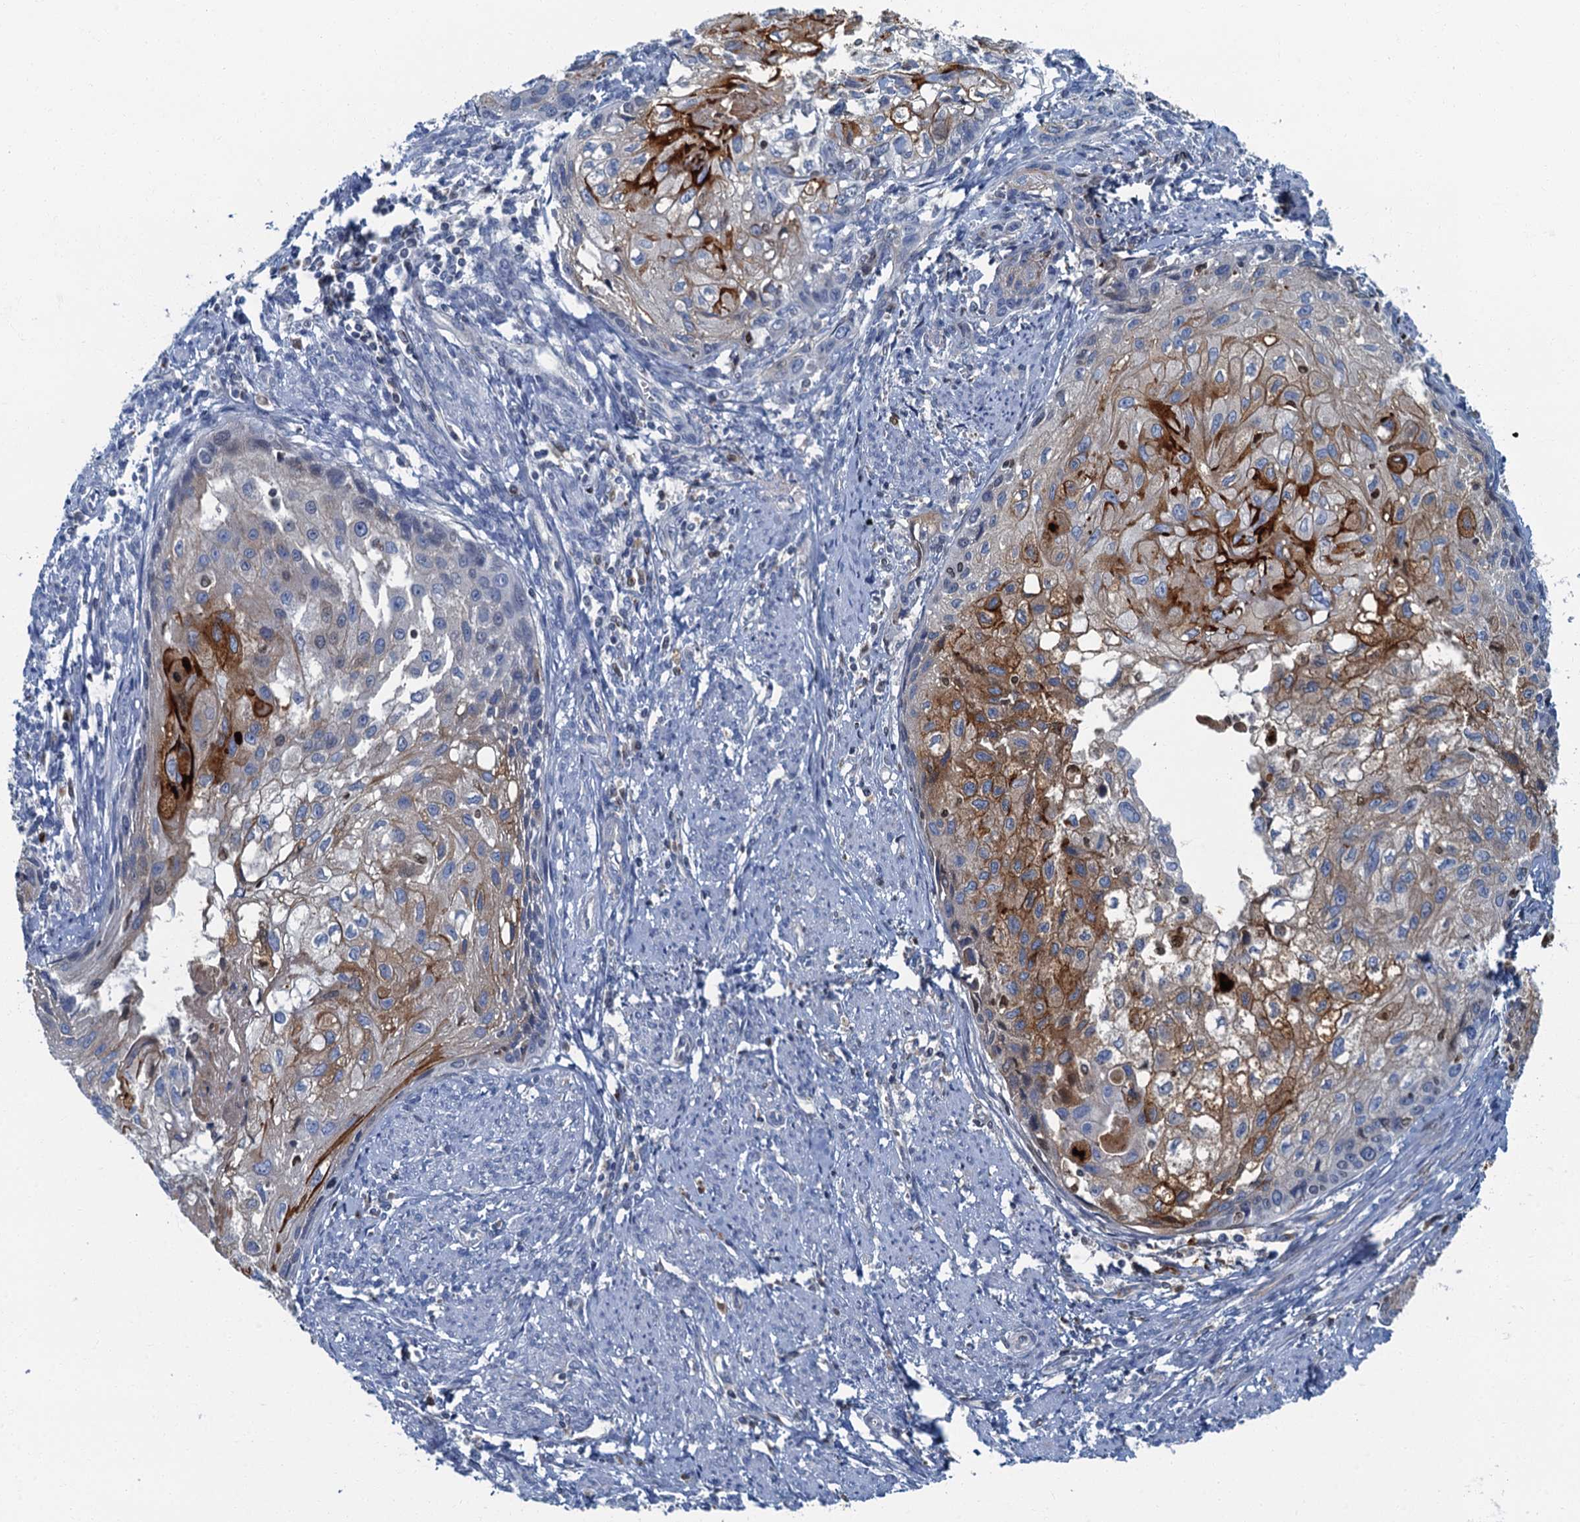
{"staining": {"intensity": "moderate", "quantity": "25%-75%", "location": "cytoplasmic/membranous"}, "tissue": "cervical cancer", "cell_type": "Tumor cells", "image_type": "cancer", "snomed": [{"axis": "morphology", "description": "Squamous cell carcinoma, NOS"}, {"axis": "topography", "description": "Cervix"}], "caption": "DAB (3,3'-diaminobenzidine) immunohistochemical staining of human cervical cancer reveals moderate cytoplasmic/membranous protein staining in approximately 25%-75% of tumor cells. The protein is shown in brown color, while the nuclei are stained blue.", "gene": "LYPD3", "patient": {"sex": "female", "age": 67}}